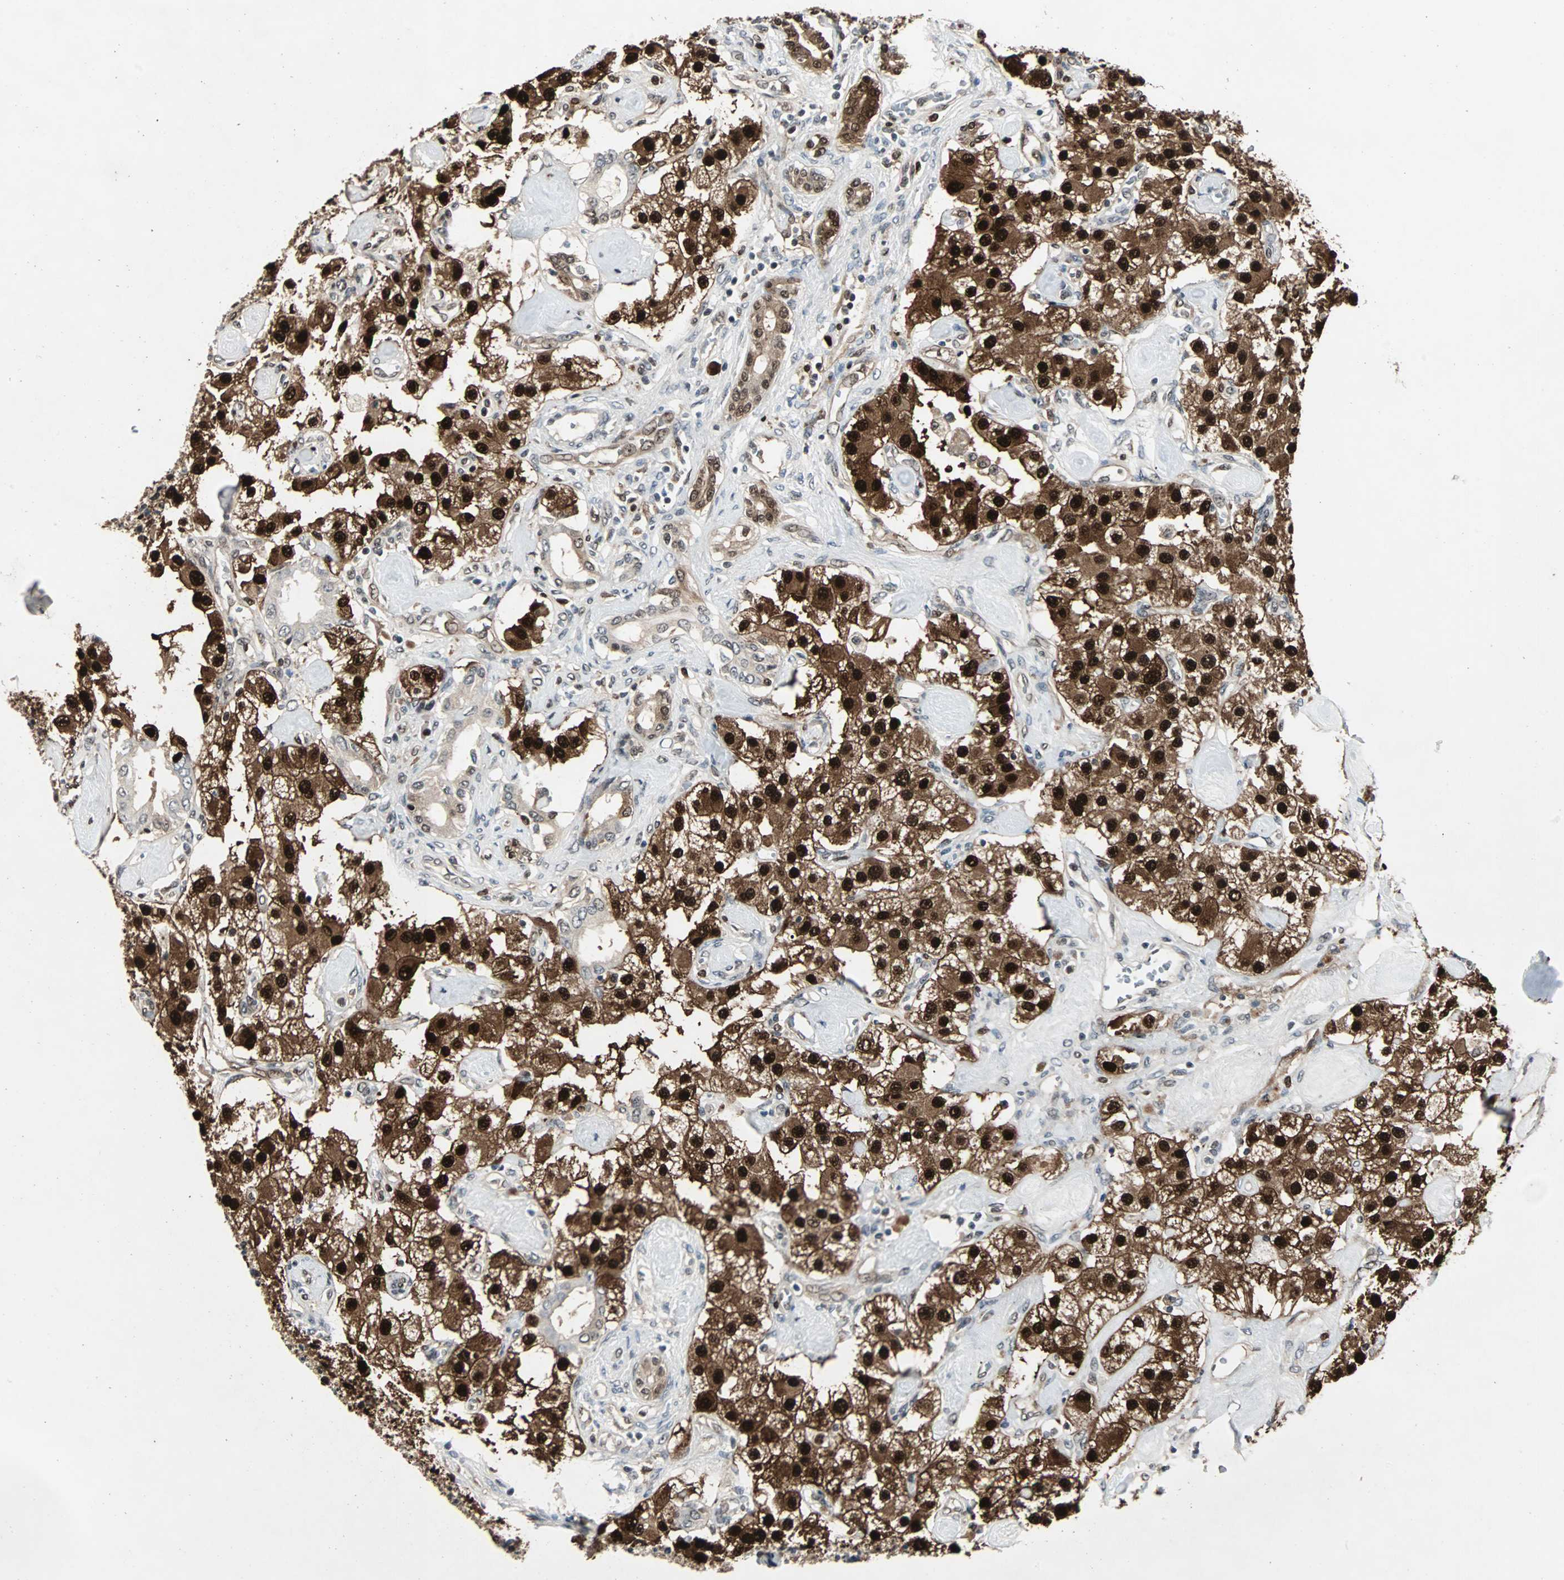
{"staining": {"intensity": "strong", "quantity": ">75%", "location": "cytoplasmic/membranous,nuclear"}, "tissue": "carcinoid", "cell_type": "Tumor cells", "image_type": "cancer", "snomed": [{"axis": "morphology", "description": "Carcinoid, malignant, NOS"}, {"axis": "topography", "description": "Pancreas"}], "caption": "Brown immunohistochemical staining in human carcinoid shows strong cytoplasmic/membranous and nuclear positivity in approximately >75% of tumor cells. Using DAB (3,3'-diaminobenzidine) (brown) and hematoxylin (blue) stains, captured at high magnification using brightfield microscopy.", "gene": "ACLY", "patient": {"sex": "male", "age": 41}}